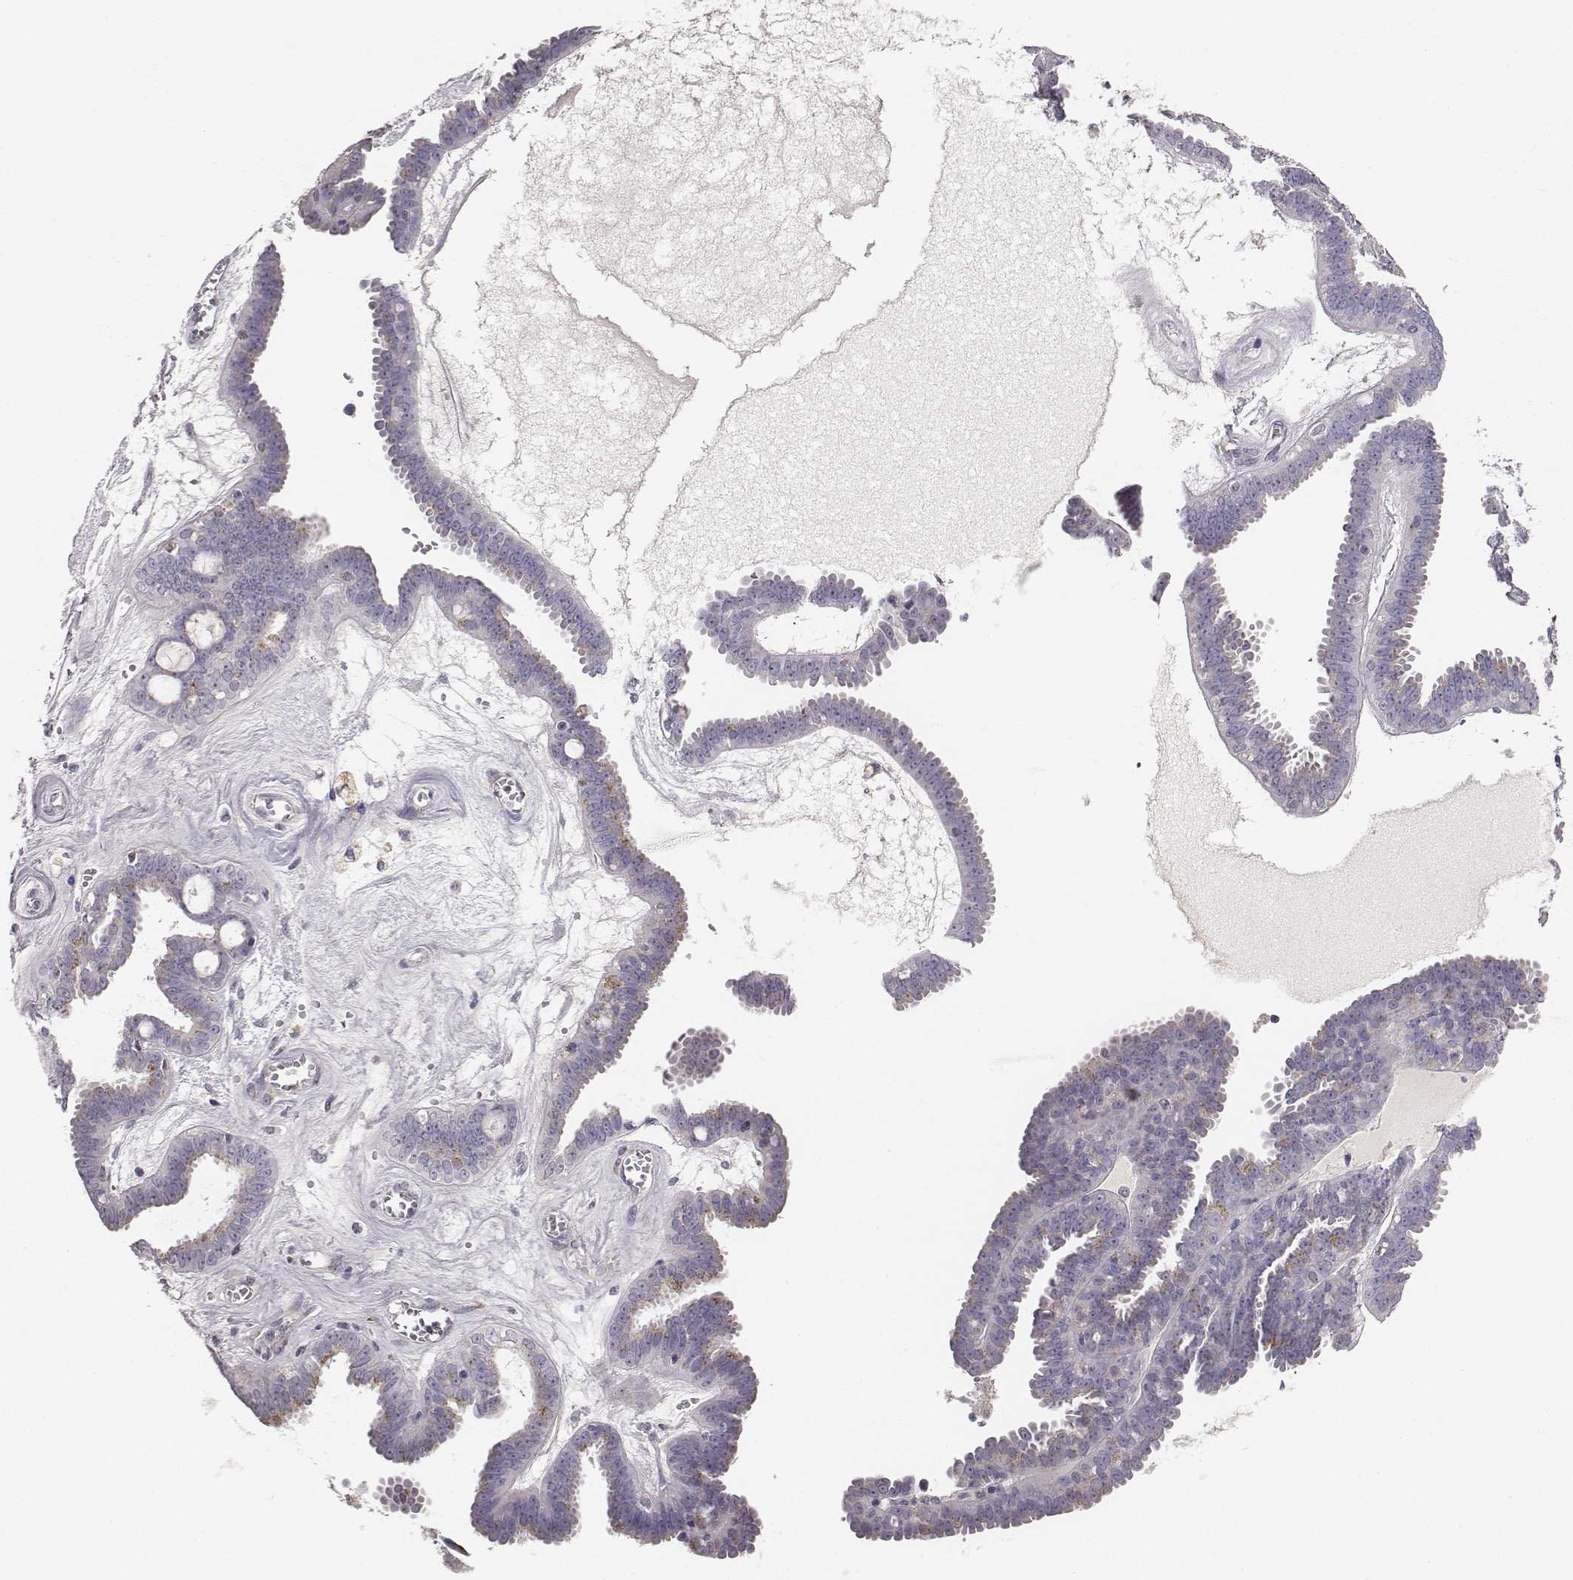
{"staining": {"intensity": "weak", "quantity": "<25%", "location": "cytoplasmic/membranous"}, "tissue": "ovarian cancer", "cell_type": "Tumor cells", "image_type": "cancer", "snomed": [{"axis": "morphology", "description": "Cystadenocarcinoma, serous, NOS"}, {"axis": "topography", "description": "Ovary"}], "caption": "Tumor cells show no significant protein positivity in serous cystadenocarcinoma (ovarian). (Brightfield microscopy of DAB immunohistochemistry (IHC) at high magnification).", "gene": "ABCD3", "patient": {"sex": "female", "age": 71}}